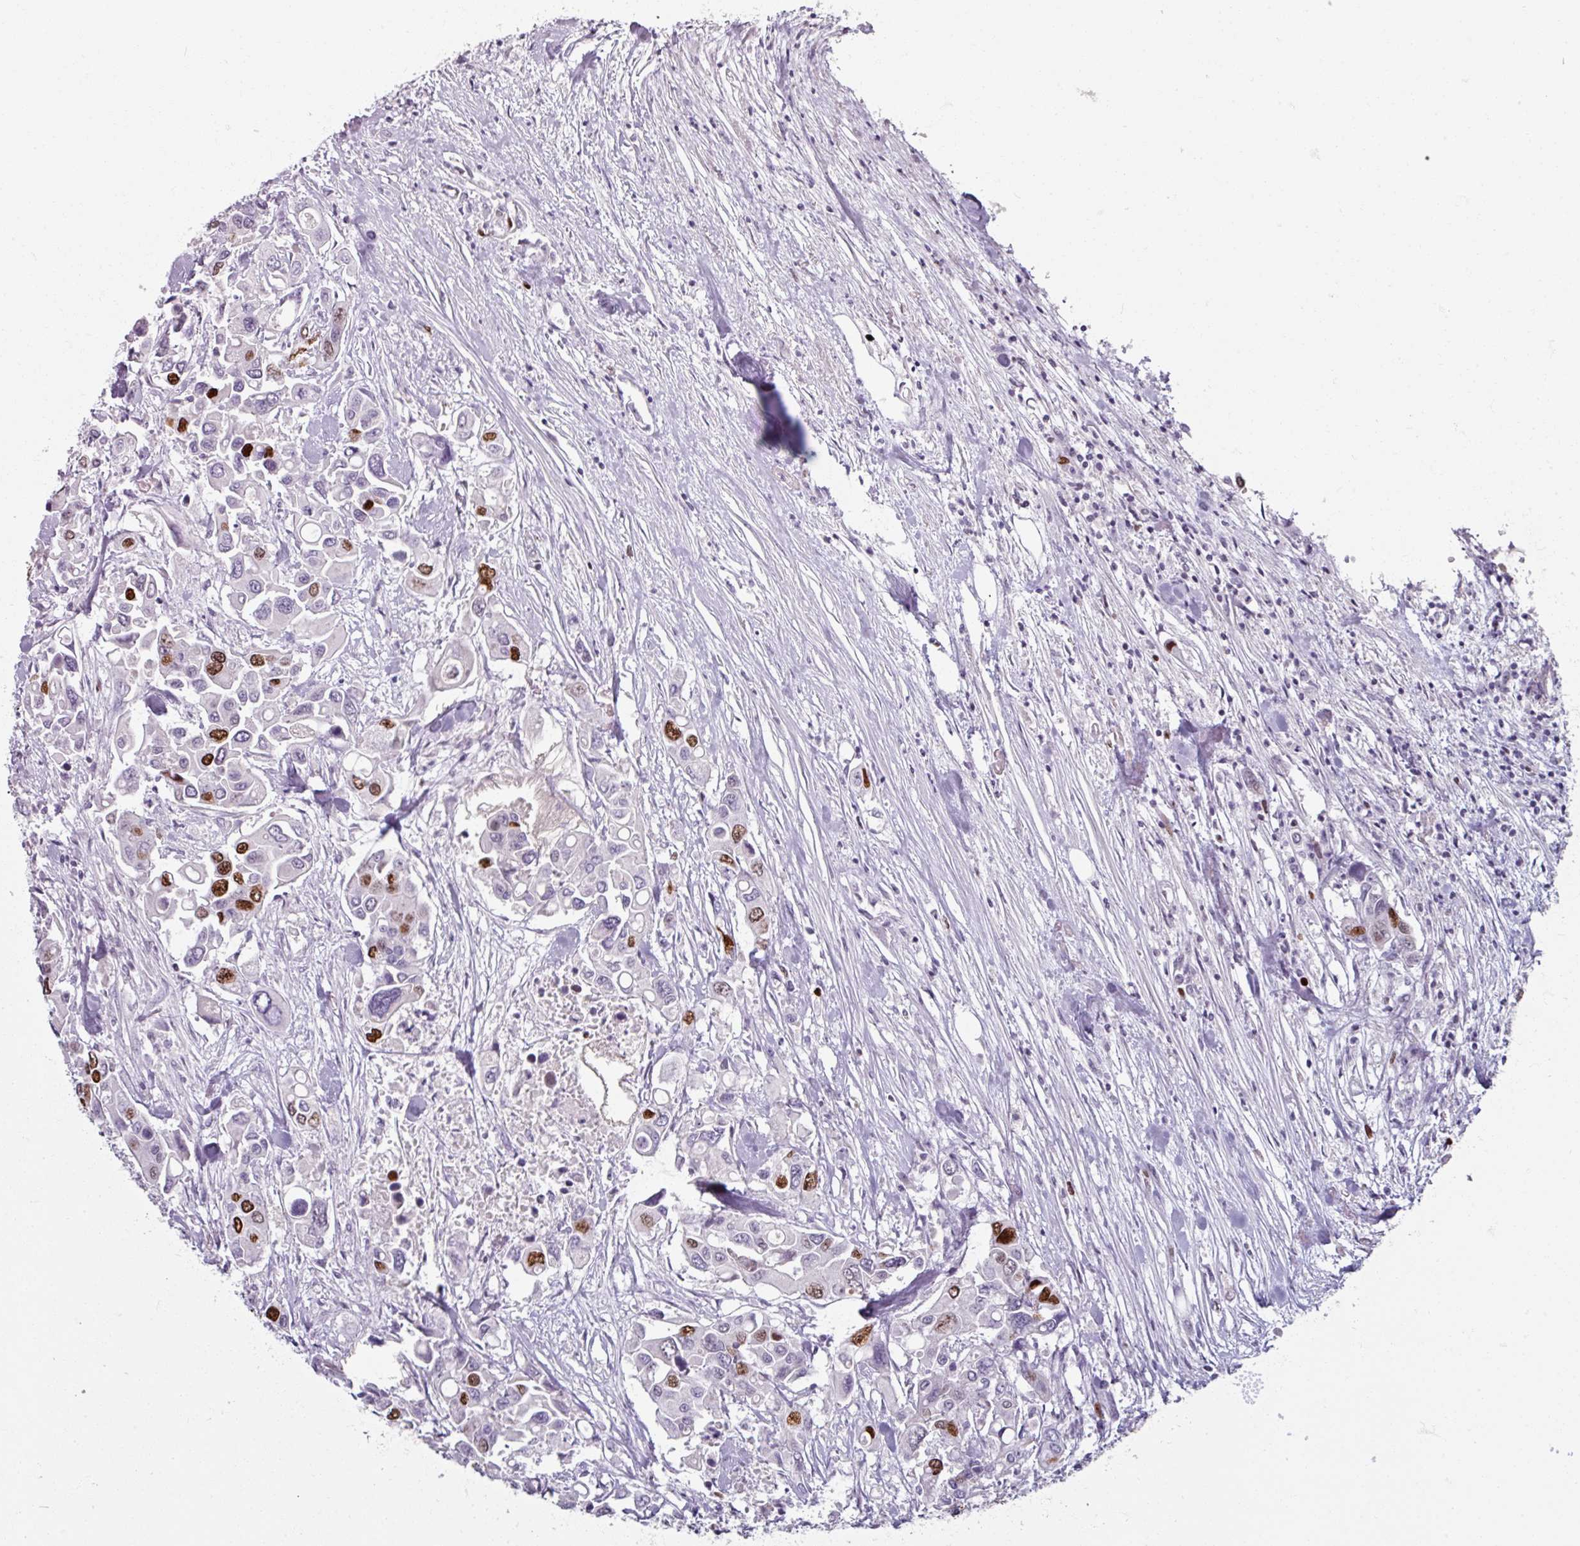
{"staining": {"intensity": "strong", "quantity": "25%-75%", "location": "nuclear"}, "tissue": "colorectal cancer", "cell_type": "Tumor cells", "image_type": "cancer", "snomed": [{"axis": "morphology", "description": "Adenocarcinoma, NOS"}, {"axis": "topography", "description": "Colon"}], "caption": "IHC staining of adenocarcinoma (colorectal), which shows high levels of strong nuclear positivity in approximately 25%-75% of tumor cells indicating strong nuclear protein staining. The staining was performed using DAB (brown) for protein detection and nuclei were counterstained in hematoxylin (blue).", "gene": "ATAD2", "patient": {"sex": "male", "age": 77}}